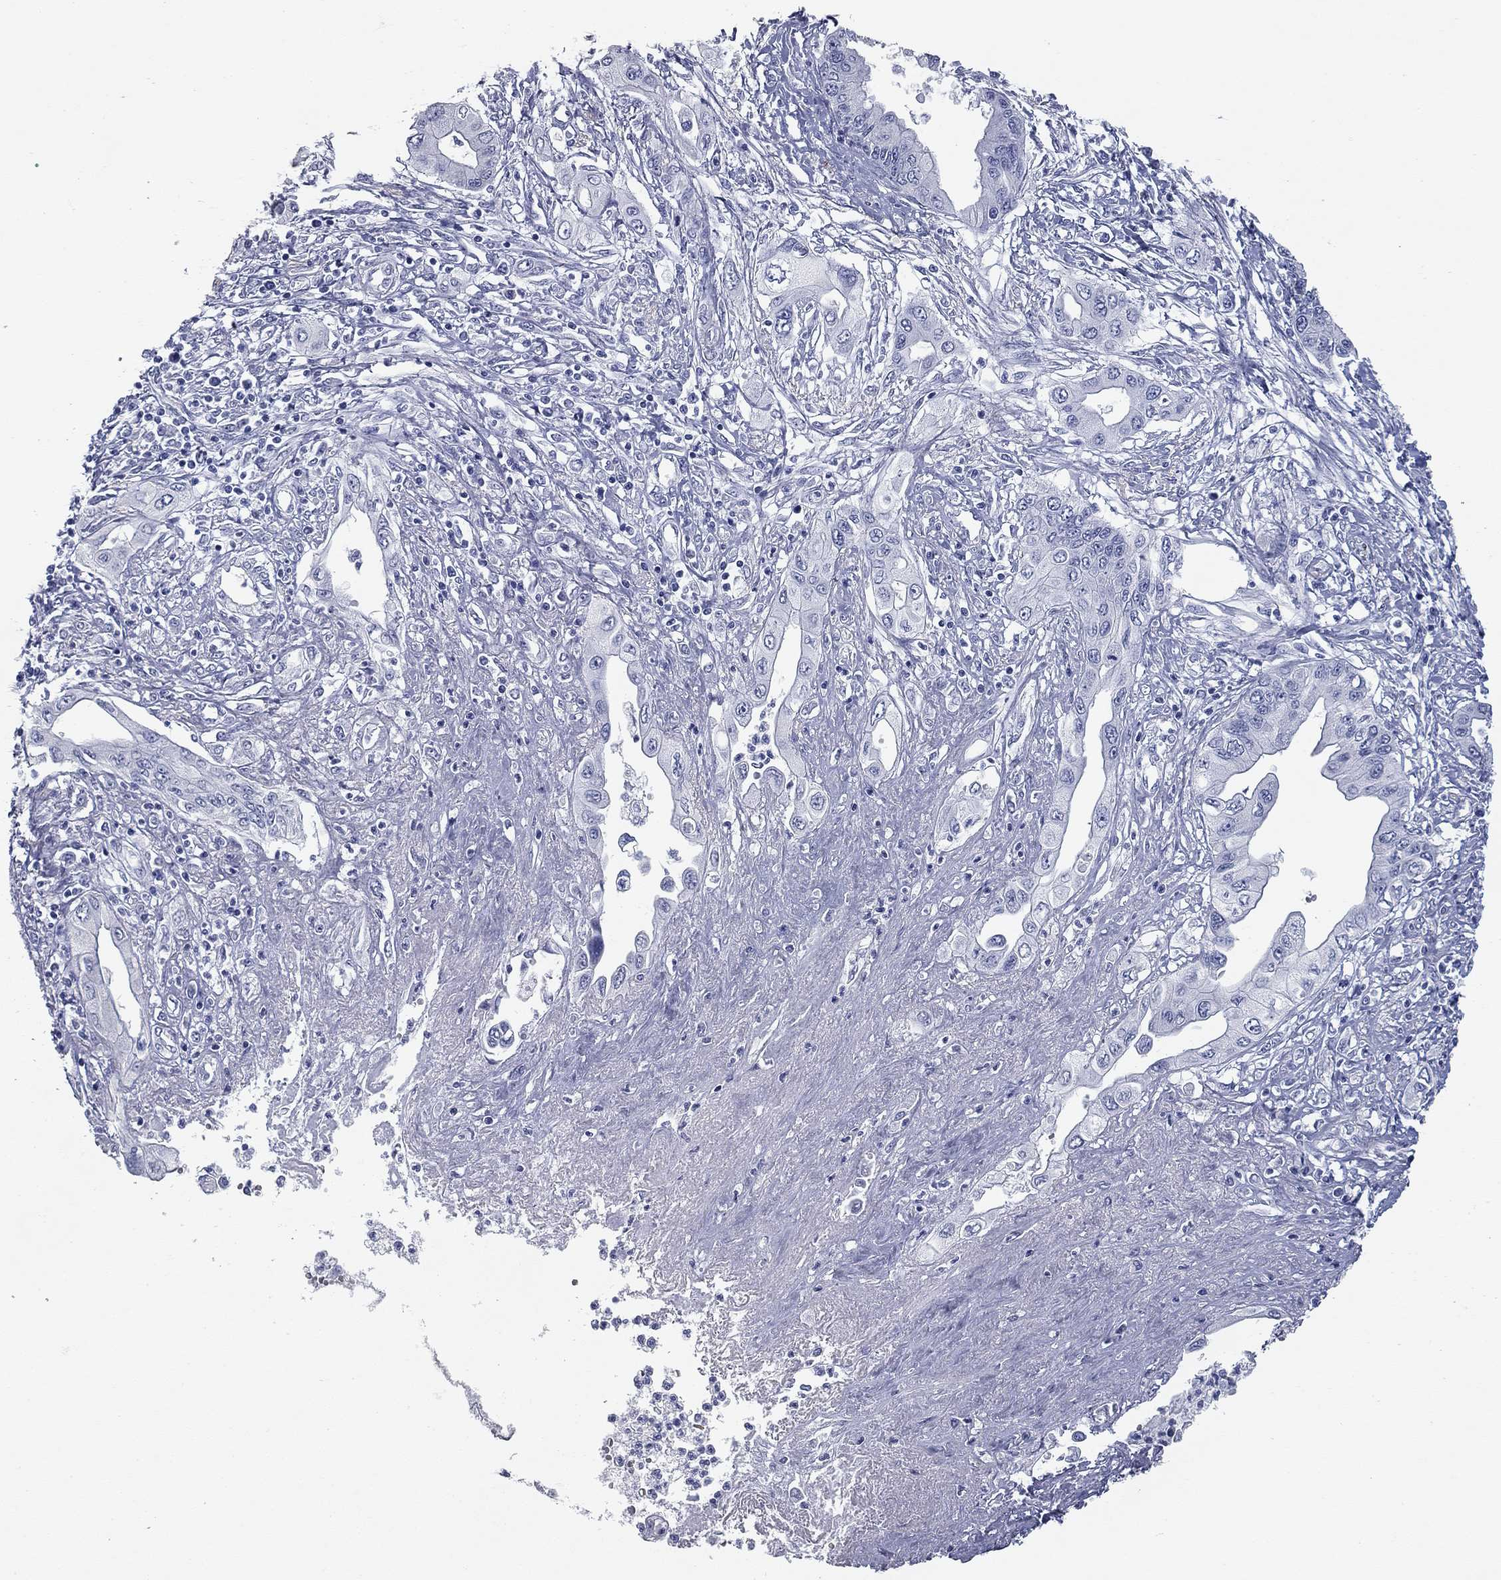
{"staining": {"intensity": "negative", "quantity": "none", "location": "none"}, "tissue": "pancreatic cancer", "cell_type": "Tumor cells", "image_type": "cancer", "snomed": [{"axis": "morphology", "description": "Adenocarcinoma, NOS"}, {"axis": "topography", "description": "Pancreas"}], "caption": "High power microscopy histopathology image of an IHC image of adenocarcinoma (pancreatic), revealing no significant expression in tumor cells.", "gene": "TAC1", "patient": {"sex": "female", "age": 62}}